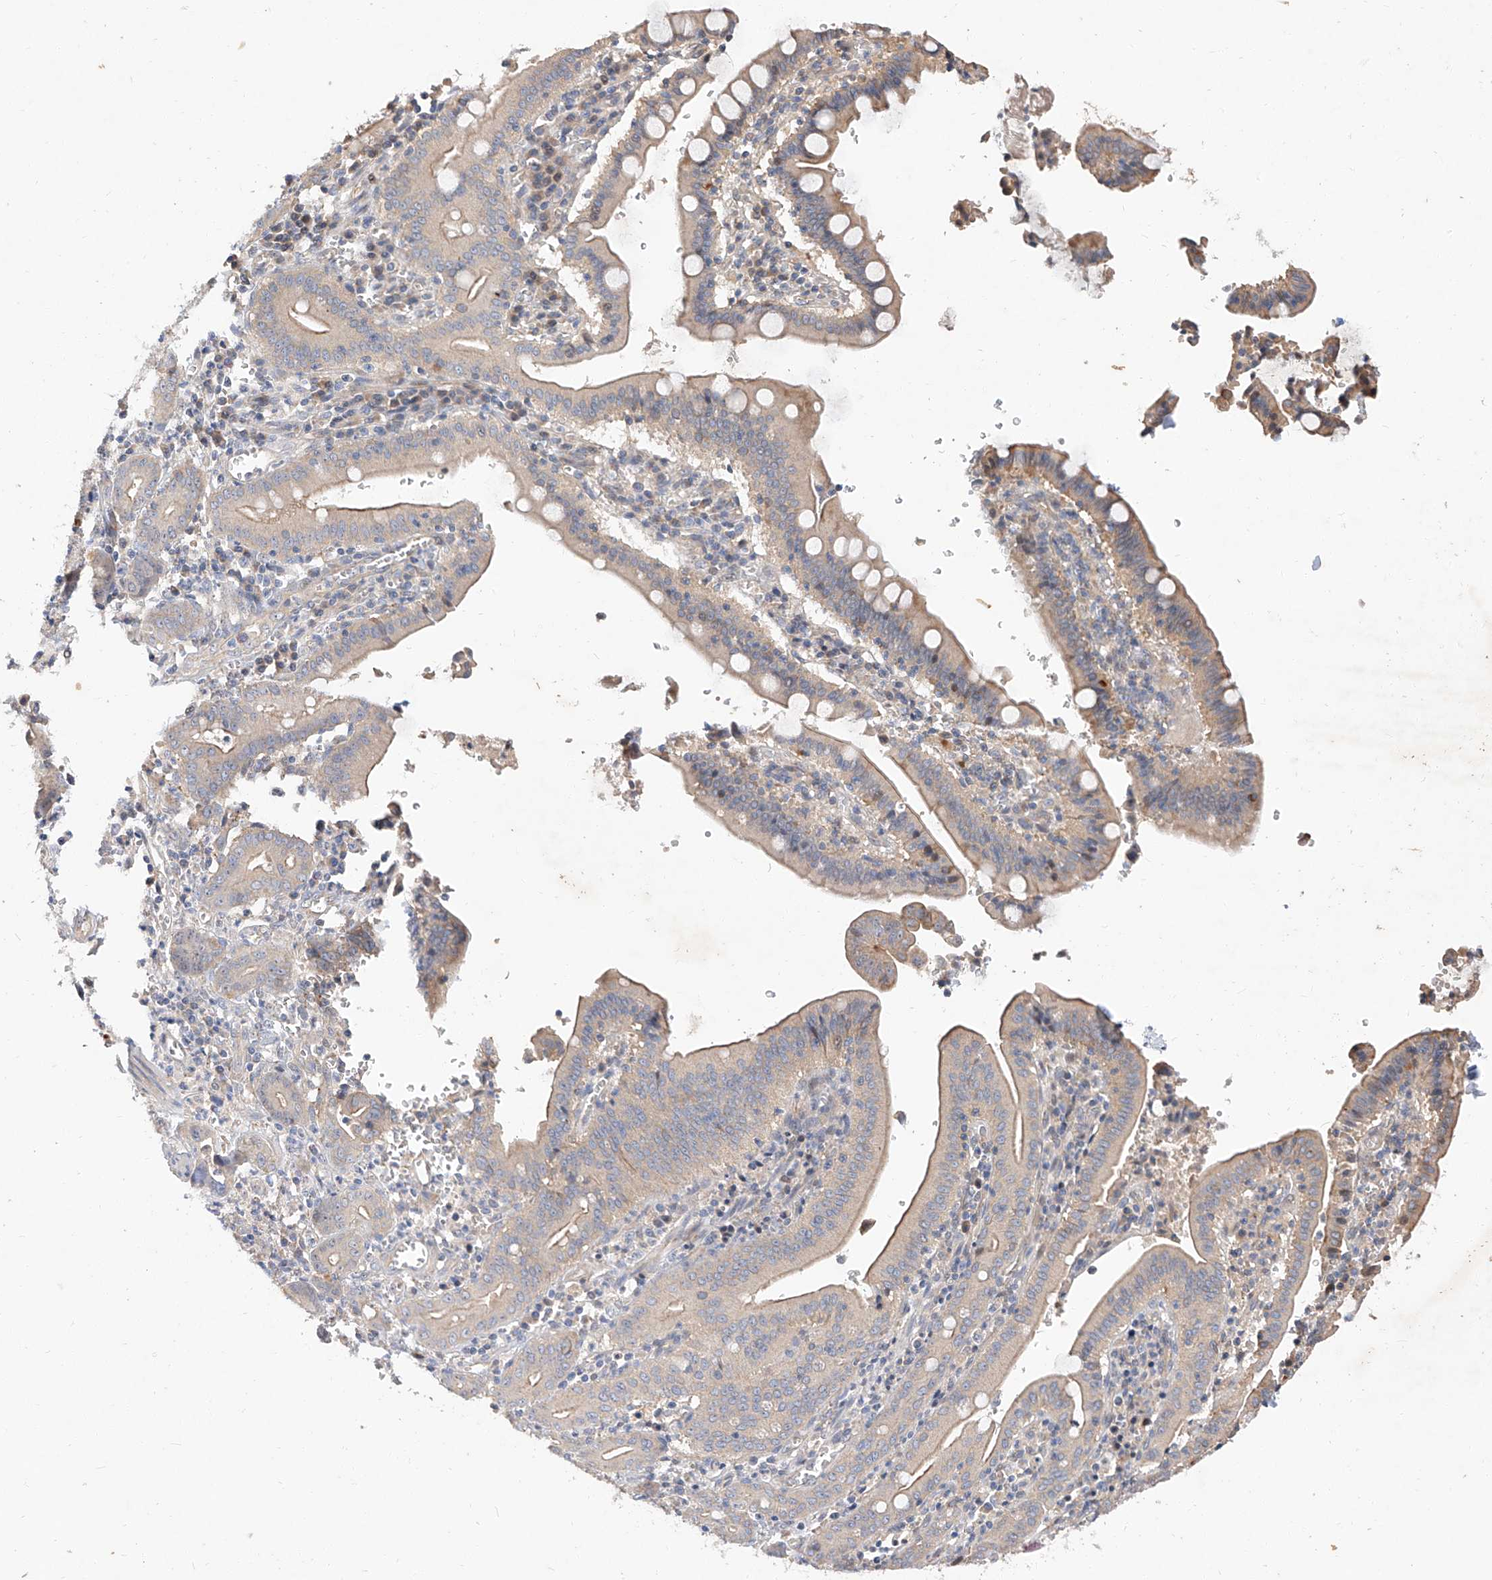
{"staining": {"intensity": "moderate", "quantity": "<25%", "location": "cytoplasmic/membranous"}, "tissue": "pancreatic cancer", "cell_type": "Tumor cells", "image_type": "cancer", "snomed": [{"axis": "morphology", "description": "Adenocarcinoma, NOS"}, {"axis": "topography", "description": "Pancreas"}], "caption": "Adenocarcinoma (pancreatic) stained with a brown dye demonstrates moderate cytoplasmic/membranous positive expression in about <25% of tumor cells.", "gene": "DIRAS3", "patient": {"sex": "male", "age": 70}}